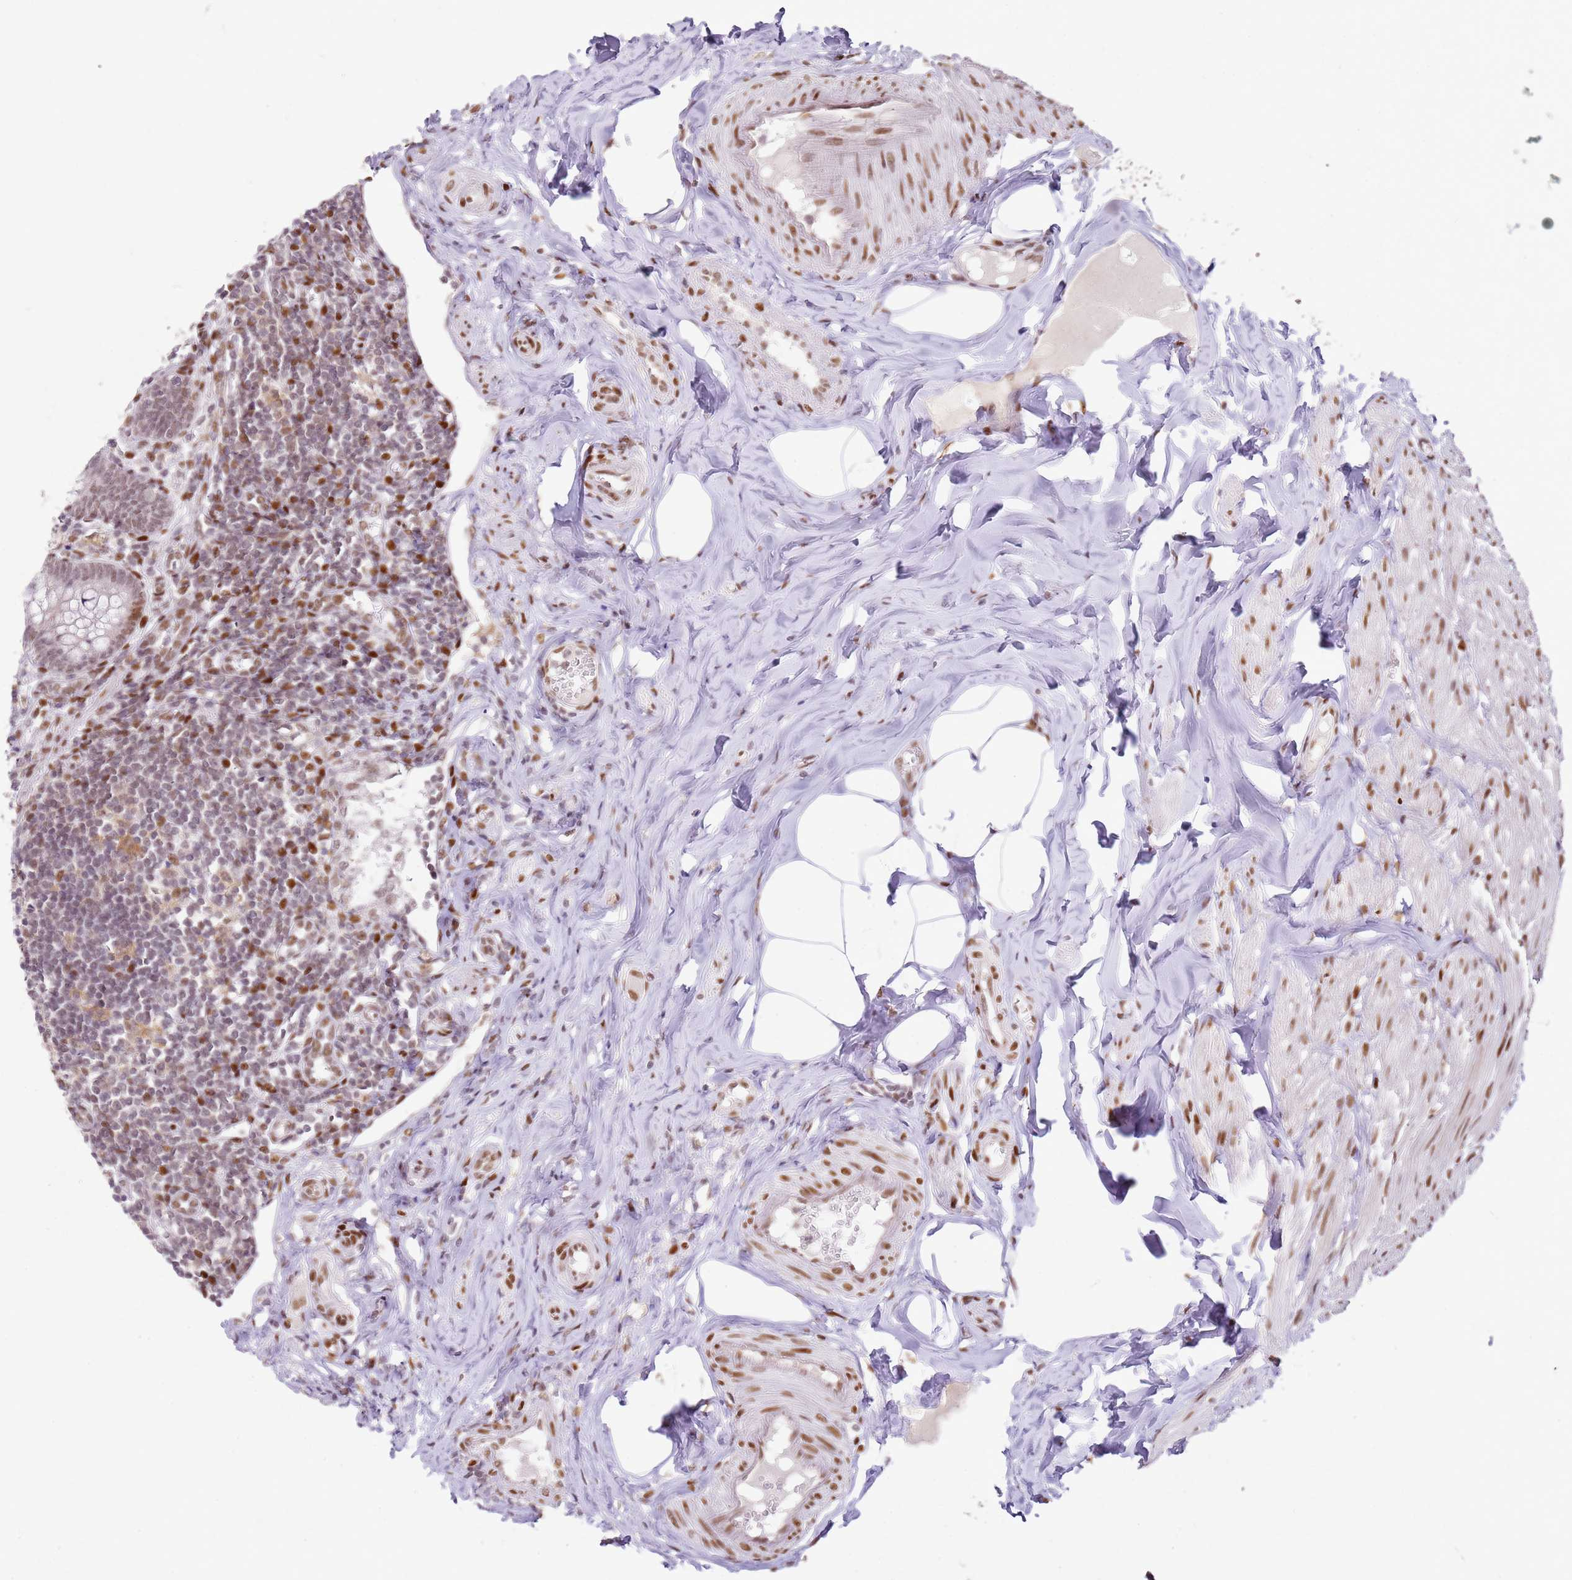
{"staining": {"intensity": "moderate", "quantity": ">75%", "location": "nuclear"}, "tissue": "appendix", "cell_type": "Glandular cells", "image_type": "normal", "snomed": [{"axis": "morphology", "description": "Normal tissue, NOS"}, {"axis": "topography", "description": "Appendix"}], "caption": "IHC (DAB) staining of benign appendix displays moderate nuclear protein expression in approximately >75% of glandular cells.", "gene": "PHC2", "patient": {"sex": "female", "age": 33}}